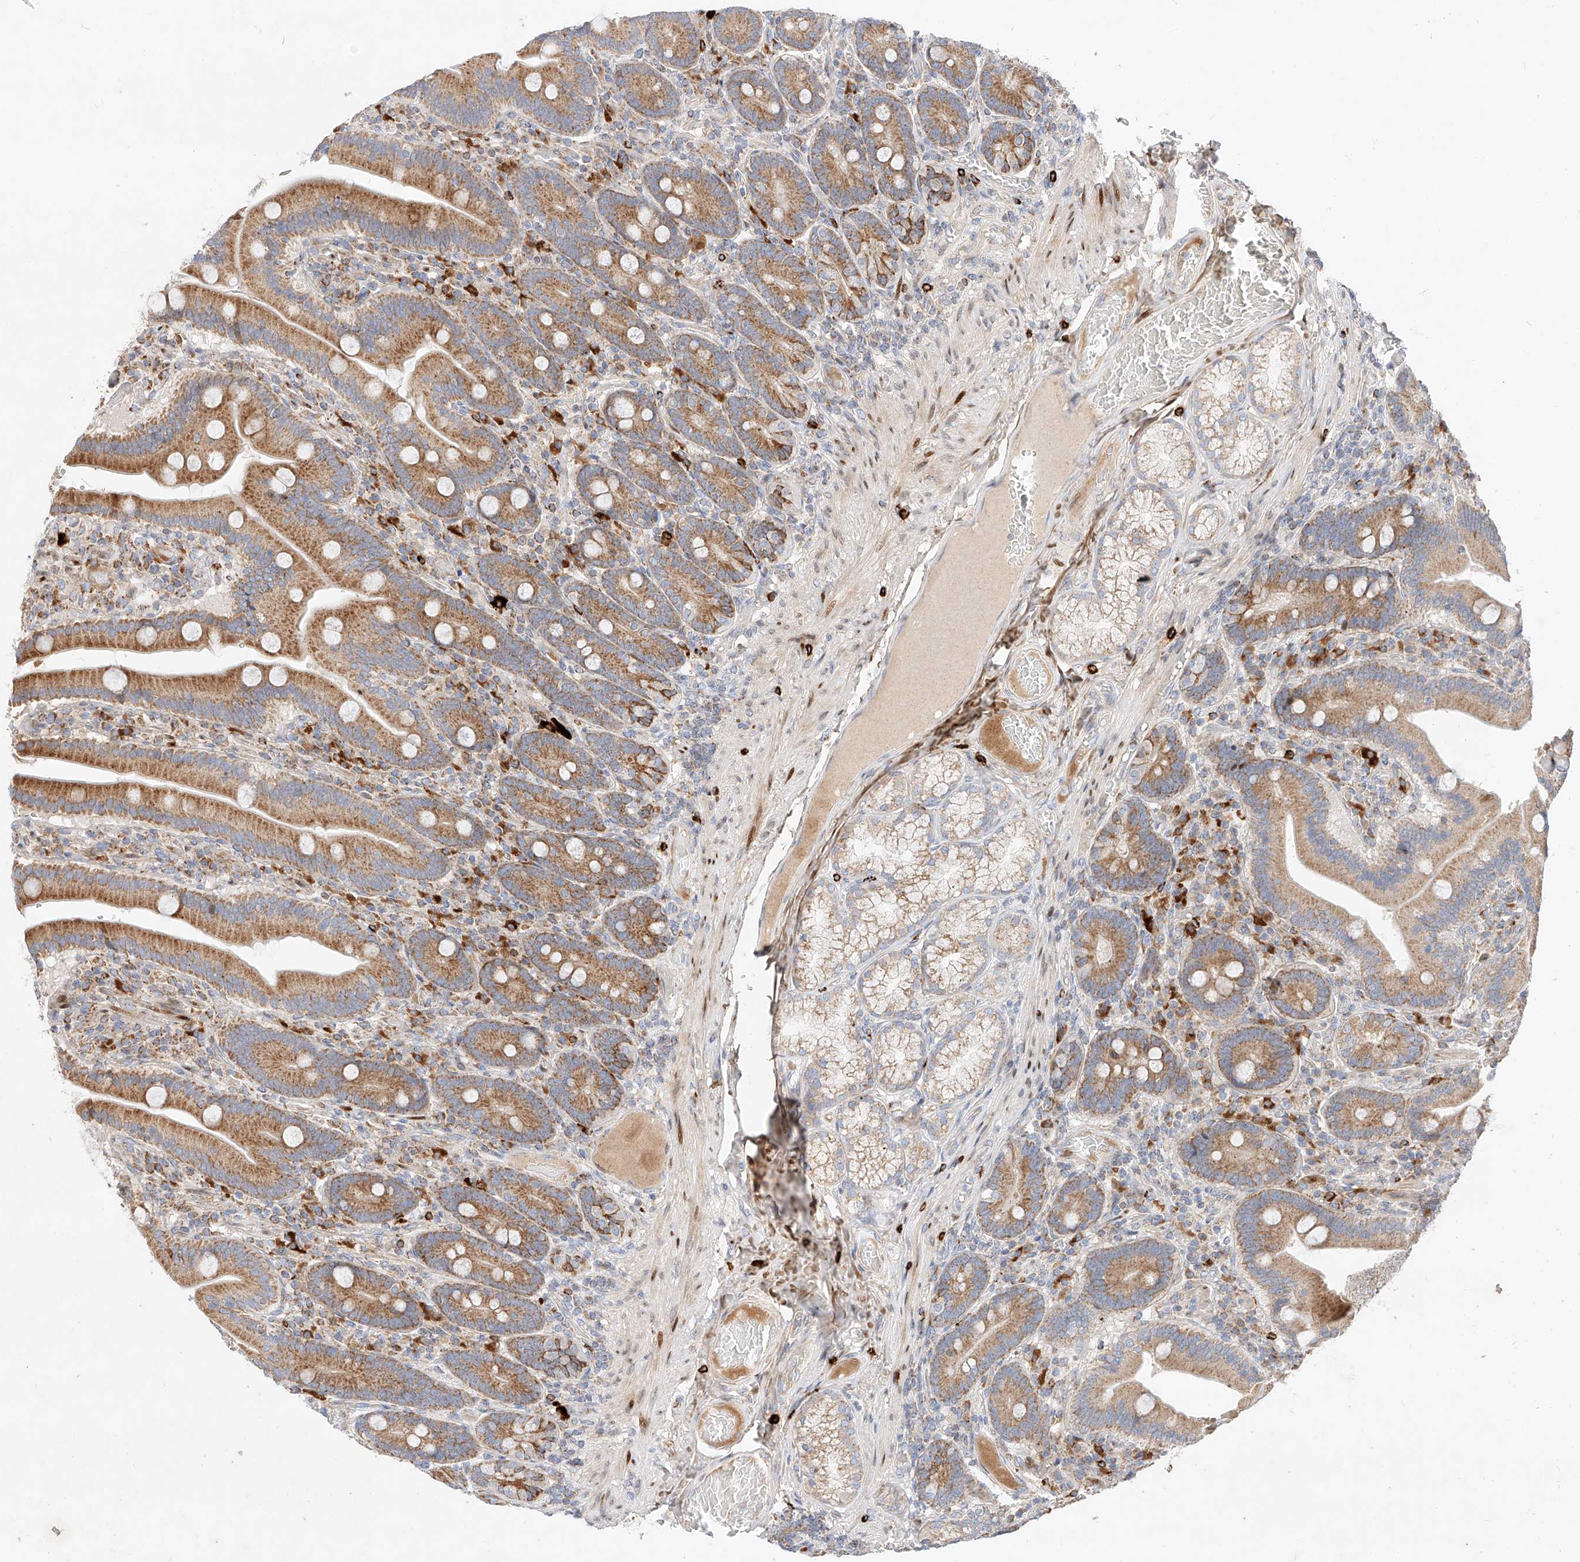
{"staining": {"intensity": "moderate", "quantity": ">75%", "location": "cytoplasmic/membranous"}, "tissue": "duodenum", "cell_type": "Glandular cells", "image_type": "normal", "snomed": [{"axis": "morphology", "description": "Normal tissue, NOS"}, {"axis": "topography", "description": "Duodenum"}], "caption": "Immunohistochemistry staining of unremarkable duodenum, which demonstrates medium levels of moderate cytoplasmic/membranous positivity in about >75% of glandular cells indicating moderate cytoplasmic/membranous protein staining. The staining was performed using DAB (3,3'-diaminobenzidine) (brown) for protein detection and nuclei were counterstained in hematoxylin (blue).", "gene": "OSGEPL1", "patient": {"sex": "female", "age": 62}}